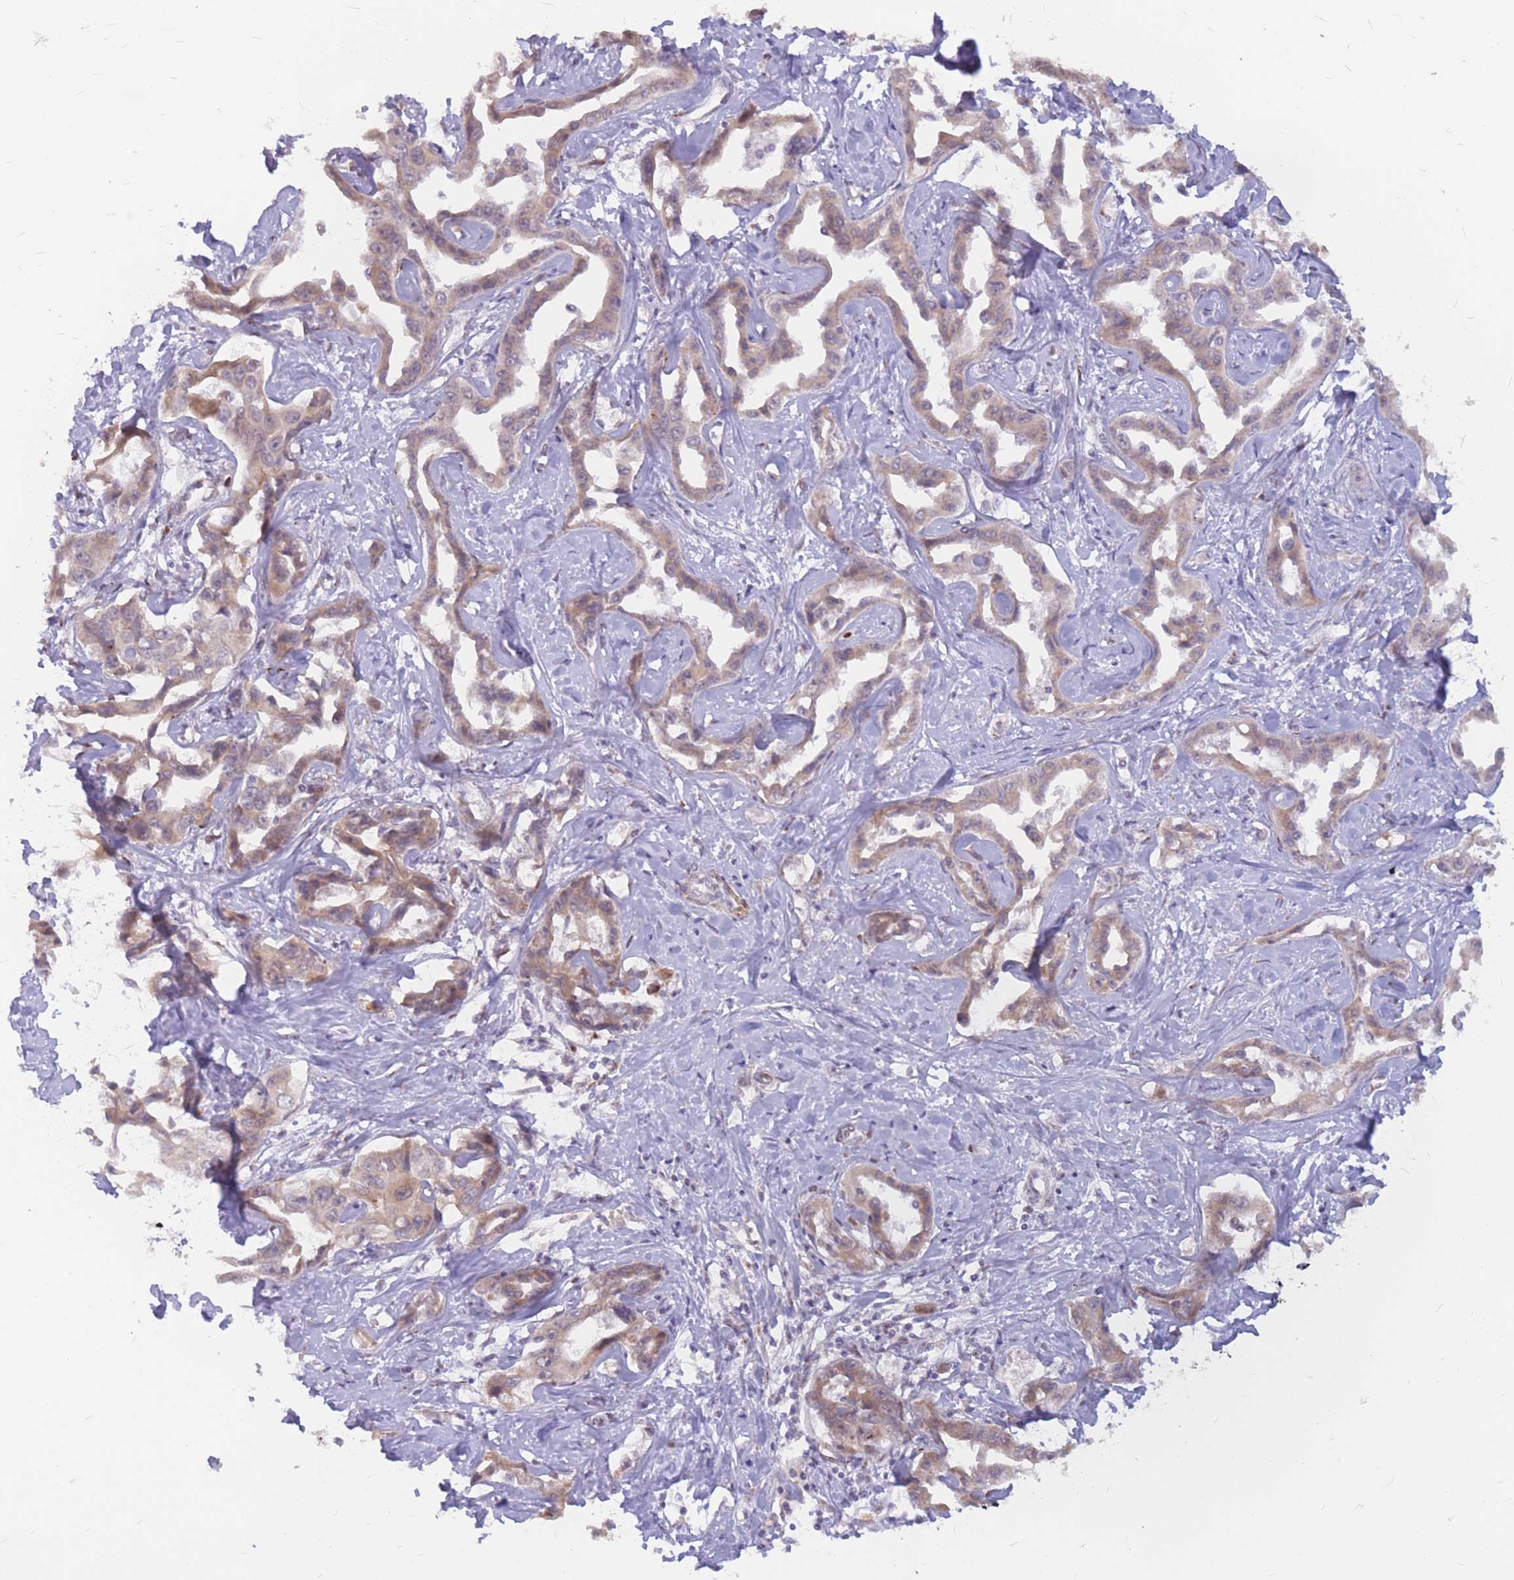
{"staining": {"intensity": "moderate", "quantity": ">75%", "location": "cytoplasmic/membranous"}, "tissue": "liver cancer", "cell_type": "Tumor cells", "image_type": "cancer", "snomed": [{"axis": "morphology", "description": "Cholangiocarcinoma"}, {"axis": "topography", "description": "Liver"}], "caption": "About >75% of tumor cells in human cholangiocarcinoma (liver) show moderate cytoplasmic/membranous protein staining as visualized by brown immunohistochemical staining.", "gene": "ADD2", "patient": {"sex": "male", "age": 59}}